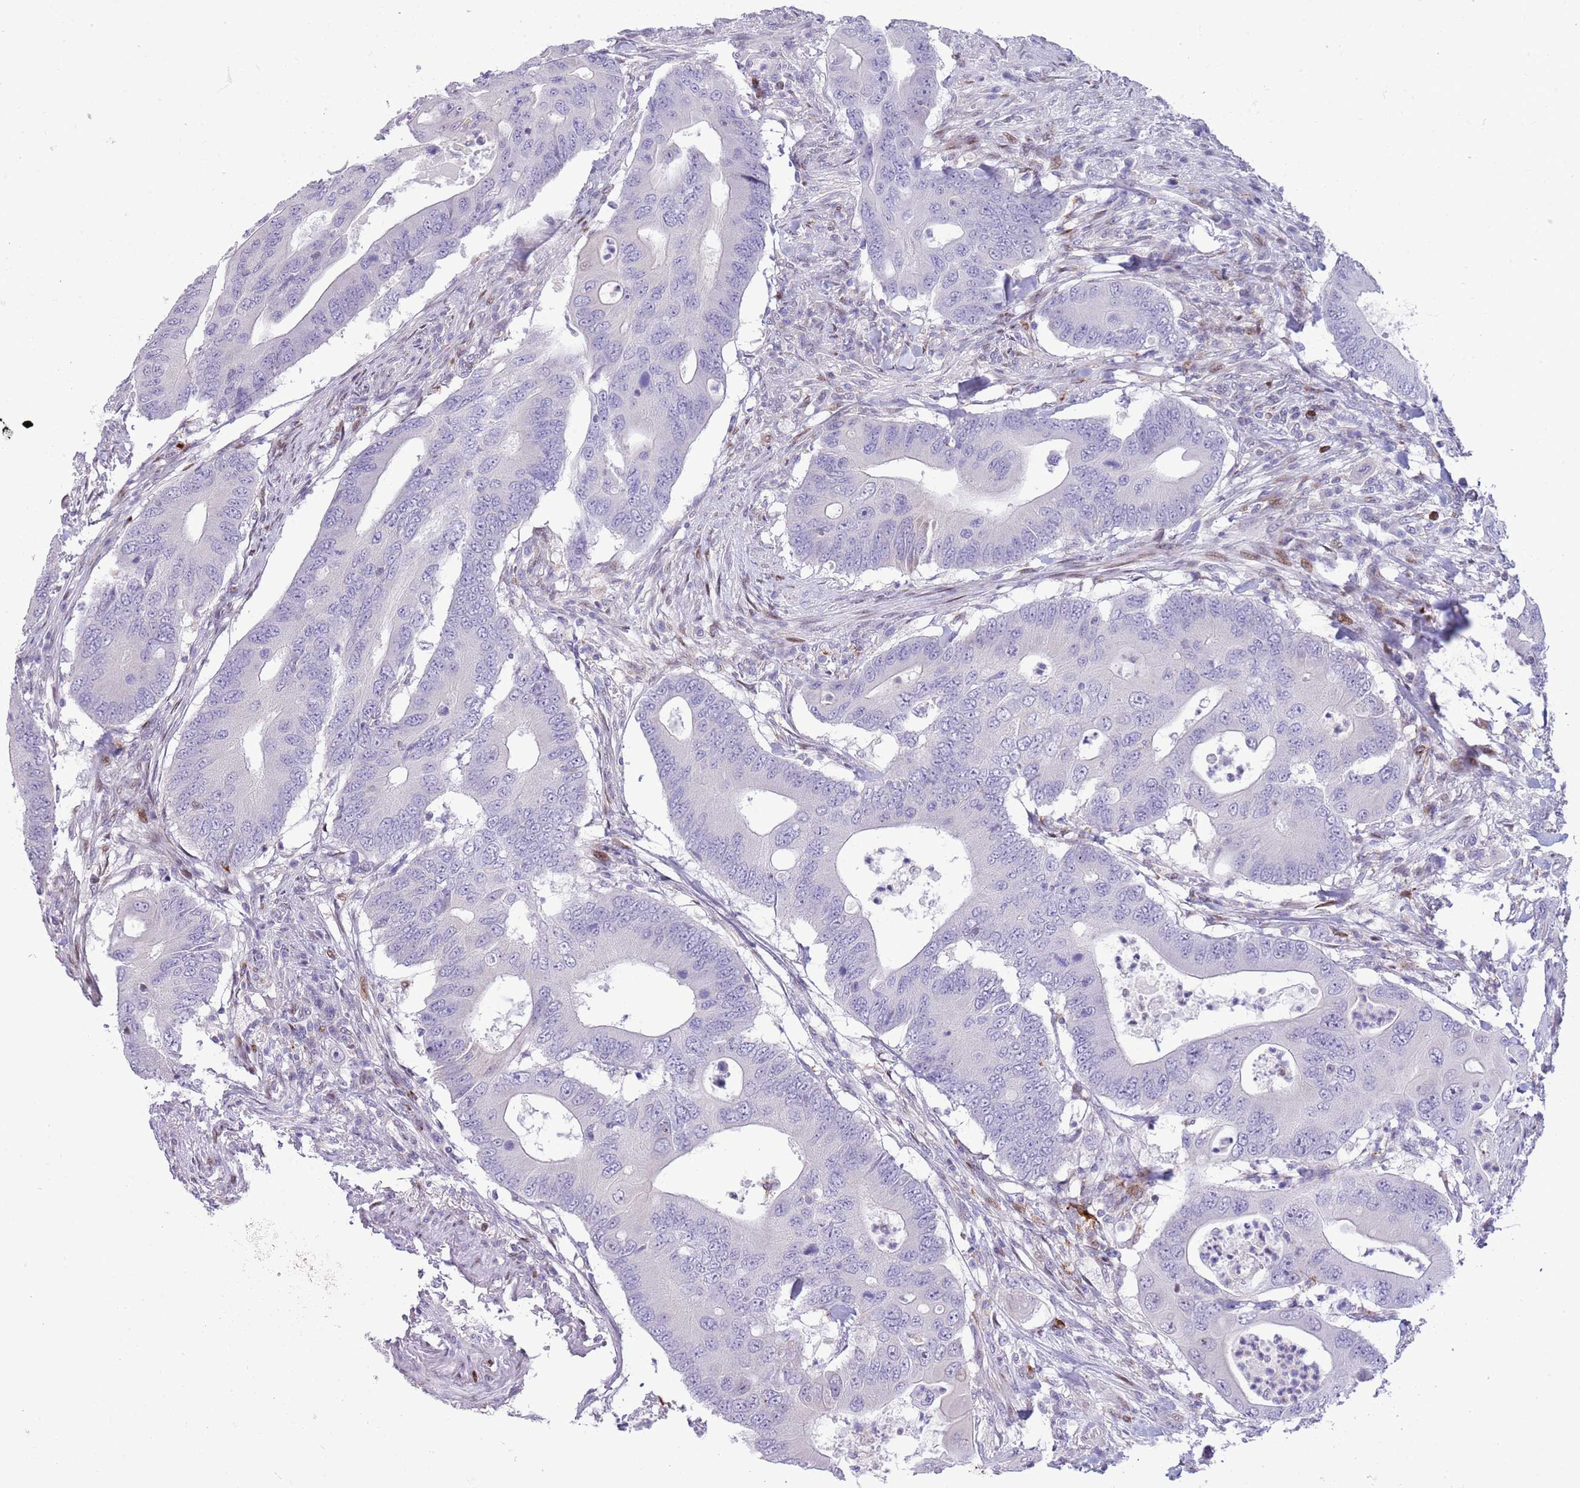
{"staining": {"intensity": "negative", "quantity": "none", "location": "none"}, "tissue": "colorectal cancer", "cell_type": "Tumor cells", "image_type": "cancer", "snomed": [{"axis": "morphology", "description": "Adenocarcinoma, NOS"}, {"axis": "topography", "description": "Colon"}], "caption": "There is no significant expression in tumor cells of adenocarcinoma (colorectal). Nuclei are stained in blue.", "gene": "ANO8", "patient": {"sex": "male", "age": 71}}